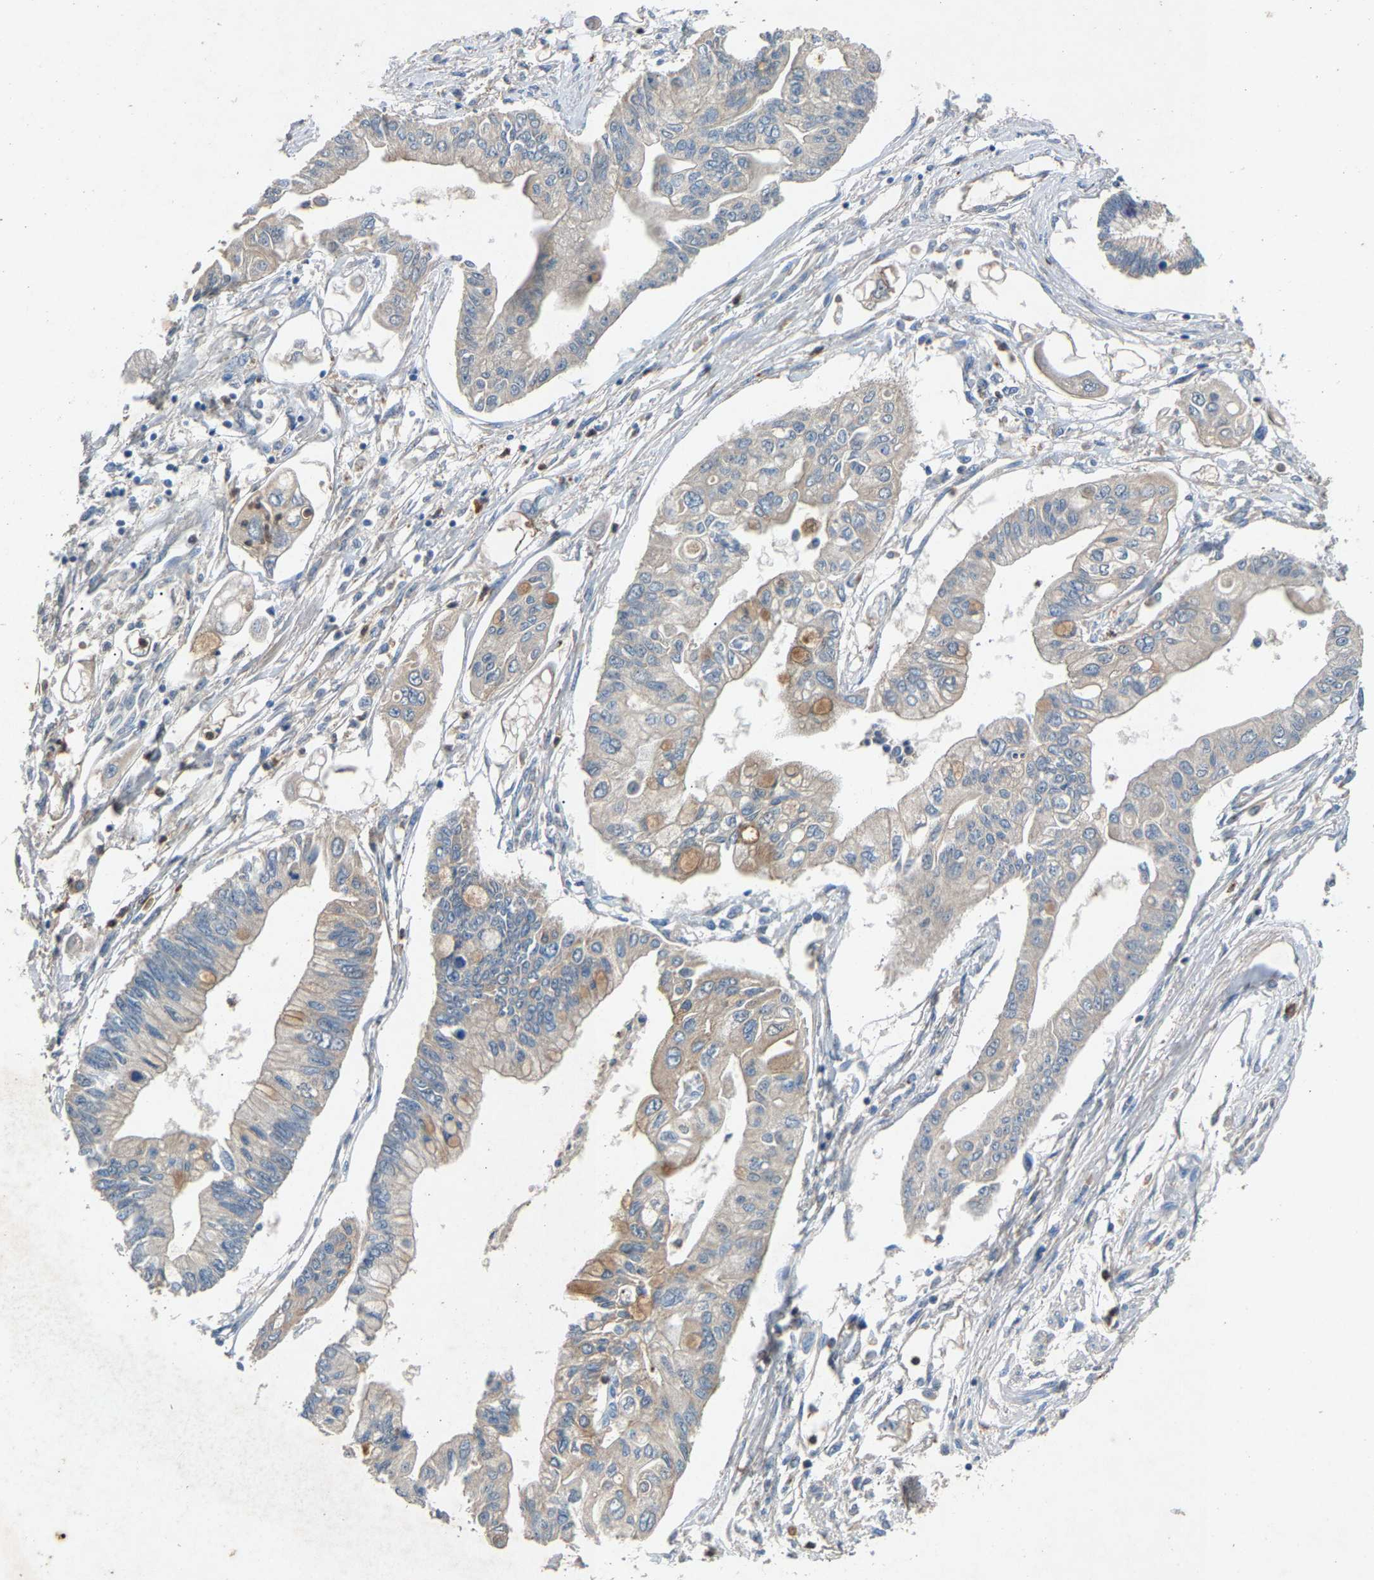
{"staining": {"intensity": "negative", "quantity": "none", "location": "none"}, "tissue": "pancreatic cancer", "cell_type": "Tumor cells", "image_type": "cancer", "snomed": [{"axis": "morphology", "description": "Adenocarcinoma, NOS"}, {"axis": "topography", "description": "Pancreas"}], "caption": "Tumor cells are negative for protein expression in human pancreatic cancer (adenocarcinoma).", "gene": "PPID", "patient": {"sex": "female", "age": 77}}